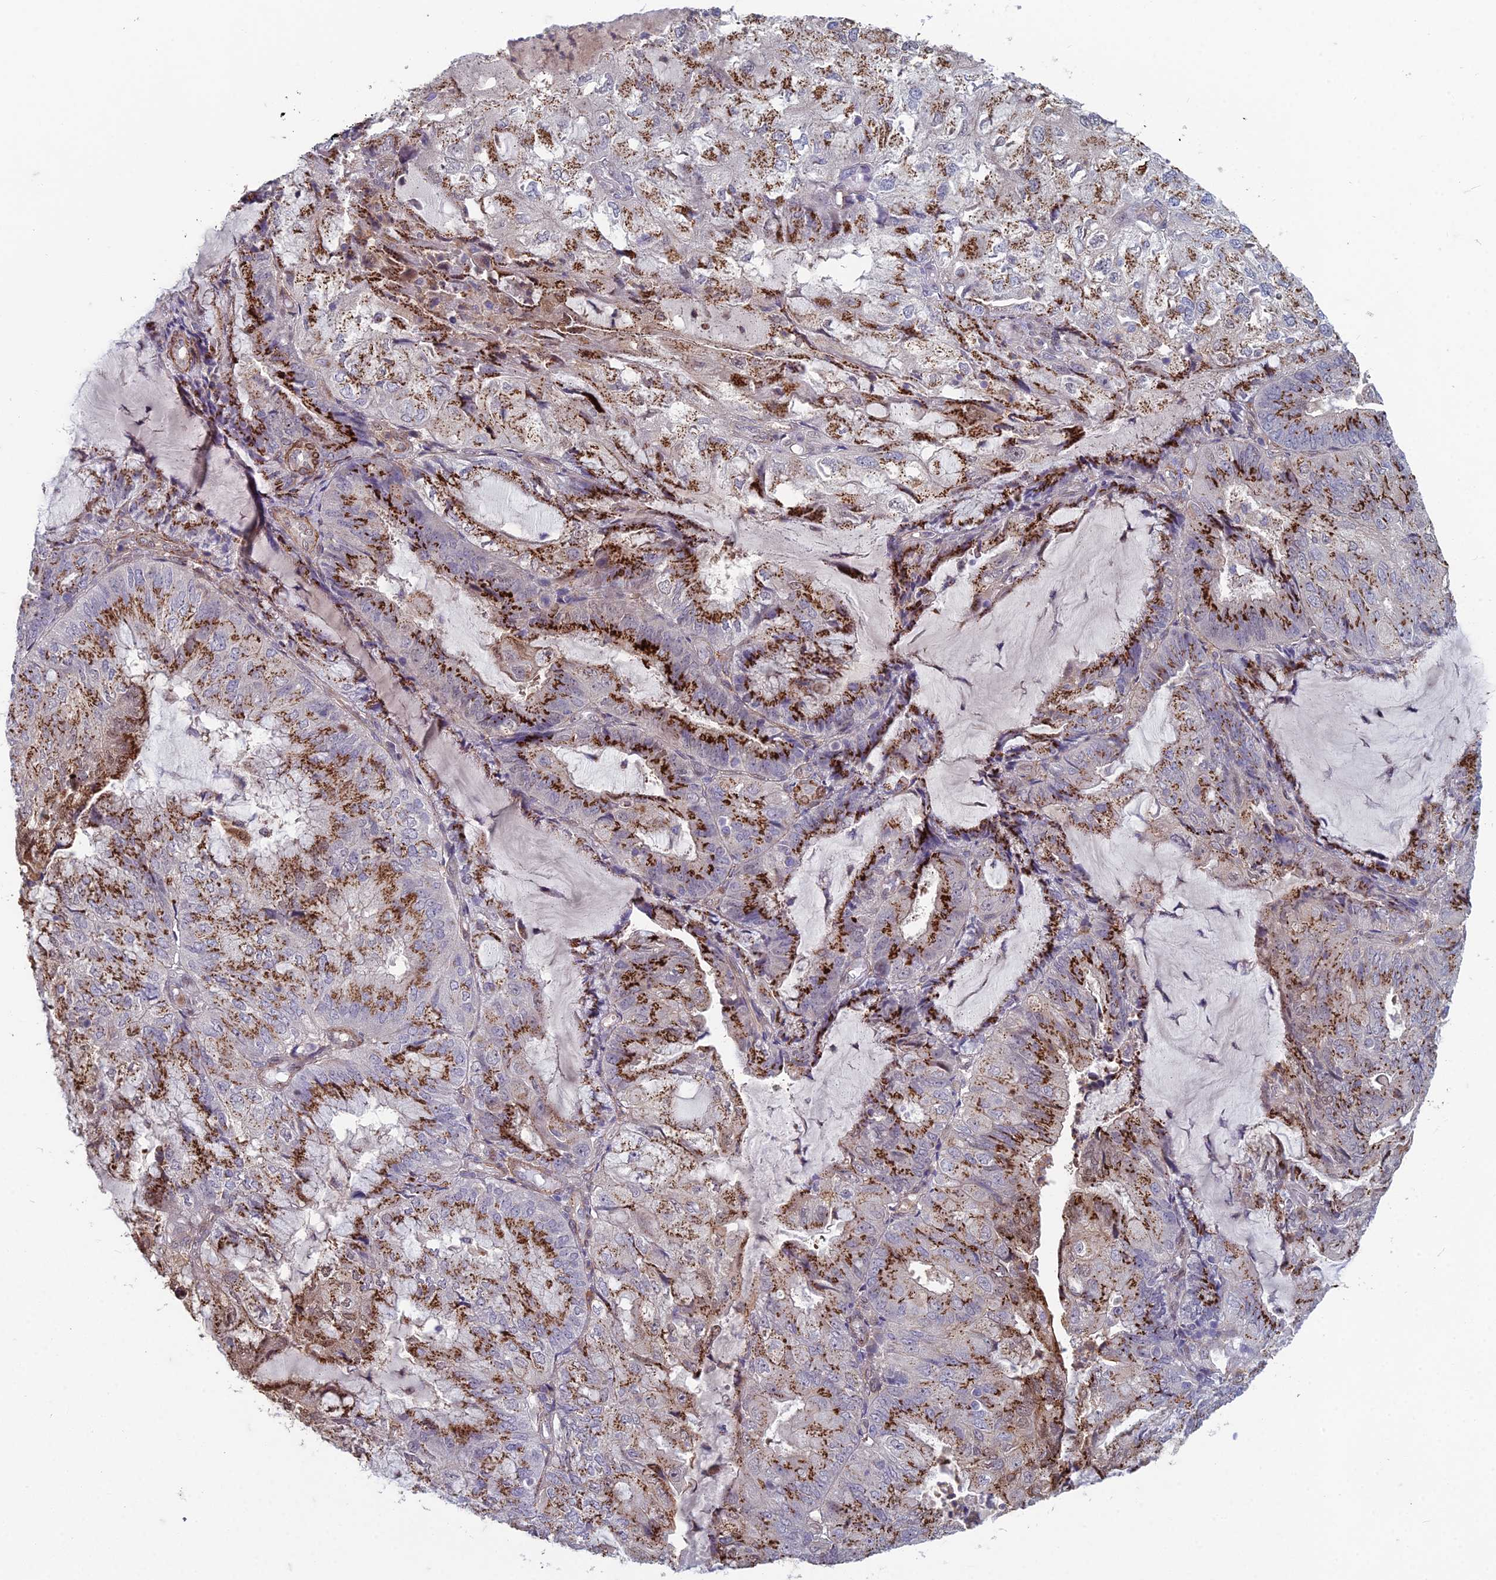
{"staining": {"intensity": "strong", "quantity": ">75%", "location": "cytoplasmic/membranous"}, "tissue": "endometrial cancer", "cell_type": "Tumor cells", "image_type": "cancer", "snomed": [{"axis": "morphology", "description": "Adenocarcinoma, NOS"}, {"axis": "topography", "description": "Endometrium"}], "caption": "Protein positivity by immunohistochemistry (IHC) demonstrates strong cytoplasmic/membranous positivity in approximately >75% of tumor cells in adenocarcinoma (endometrial).", "gene": "ZNF626", "patient": {"sex": "female", "age": 81}}